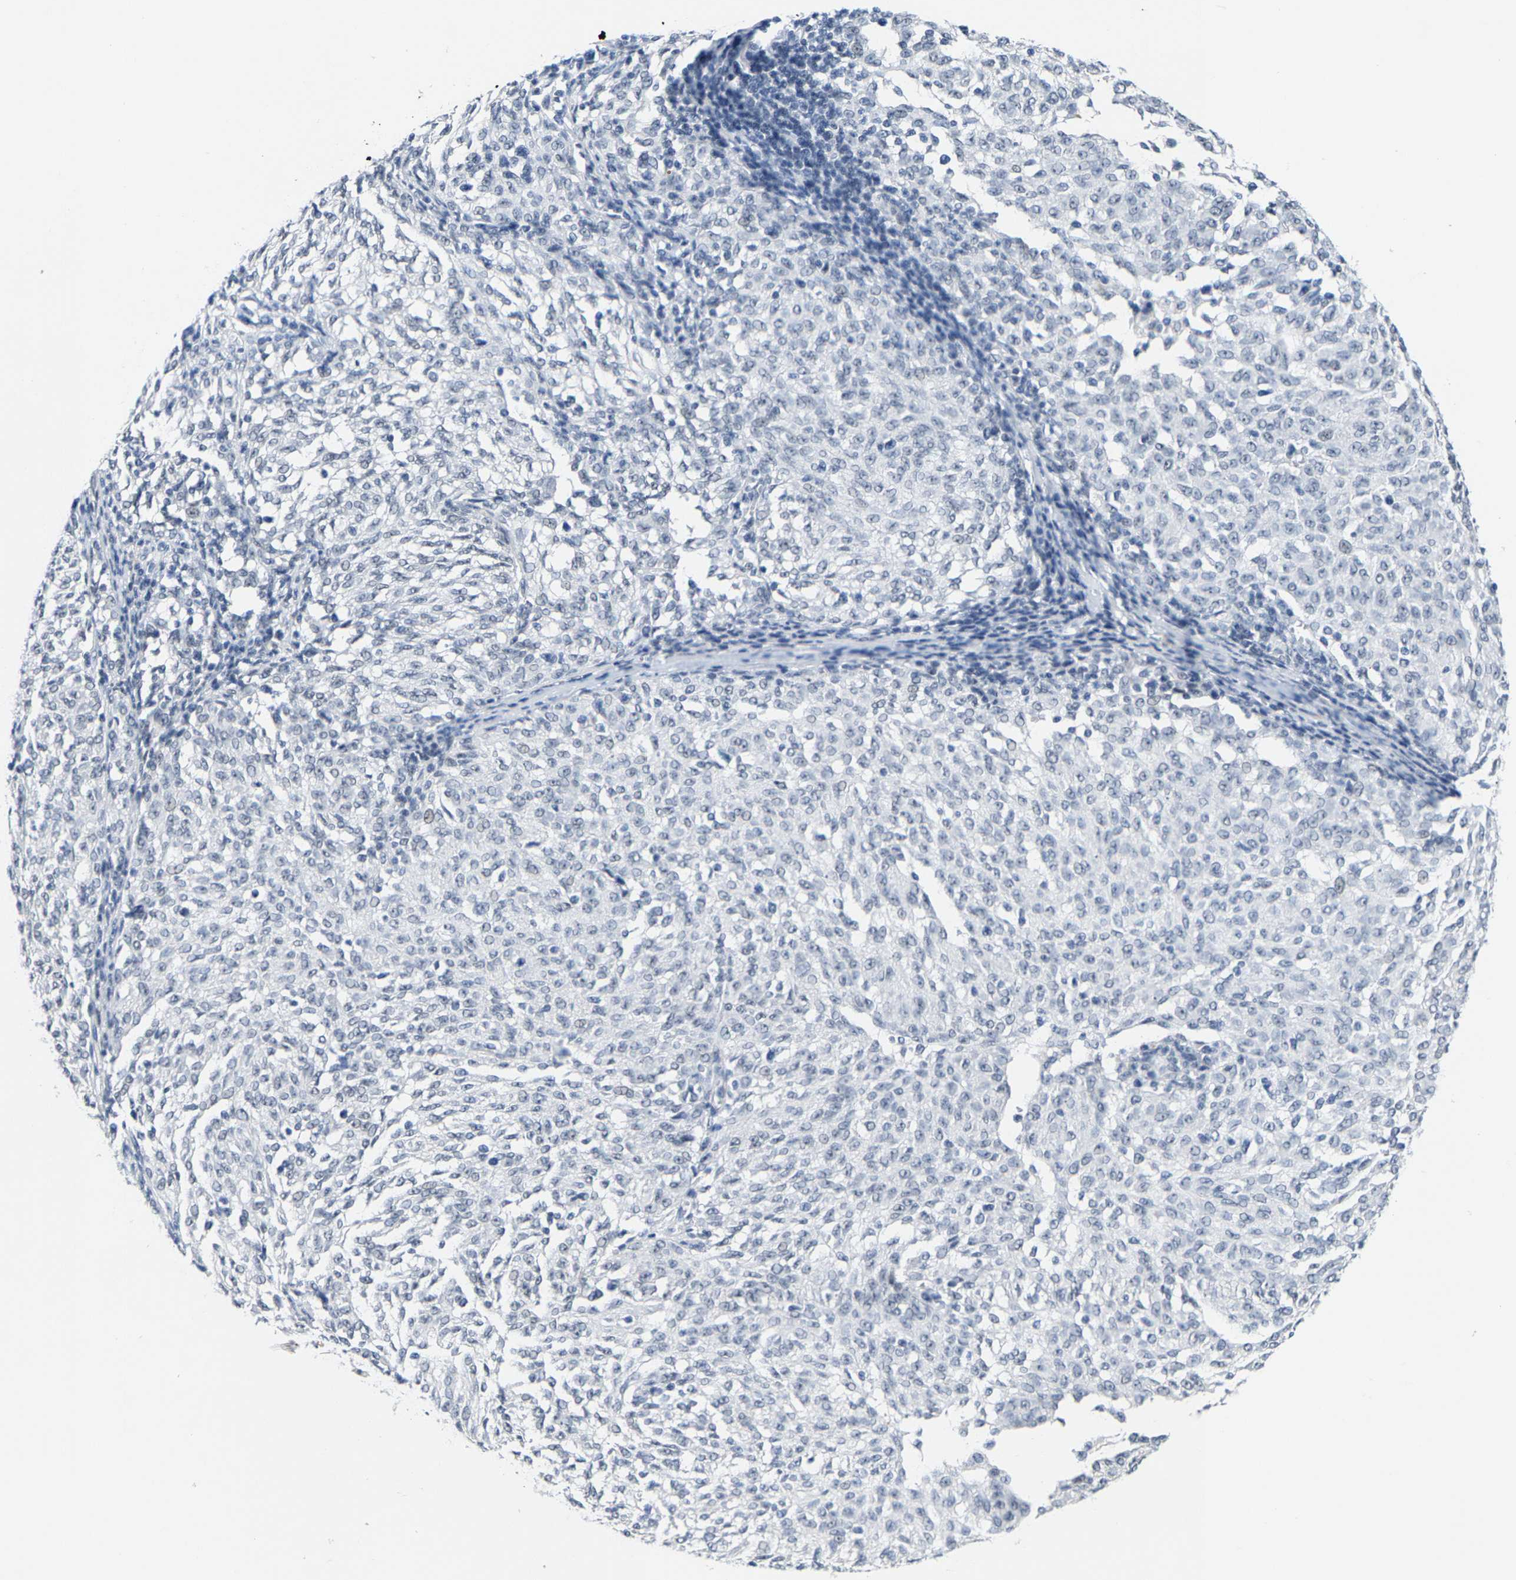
{"staining": {"intensity": "negative", "quantity": "none", "location": "none"}, "tissue": "melanoma", "cell_type": "Tumor cells", "image_type": "cancer", "snomed": [{"axis": "morphology", "description": "Malignant melanoma, NOS"}, {"axis": "topography", "description": "Skin"}], "caption": "Immunohistochemistry image of neoplastic tissue: human malignant melanoma stained with DAB demonstrates no significant protein staining in tumor cells.", "gene": "SETD1B", "patient": {"sex": "female", "age": 72}}